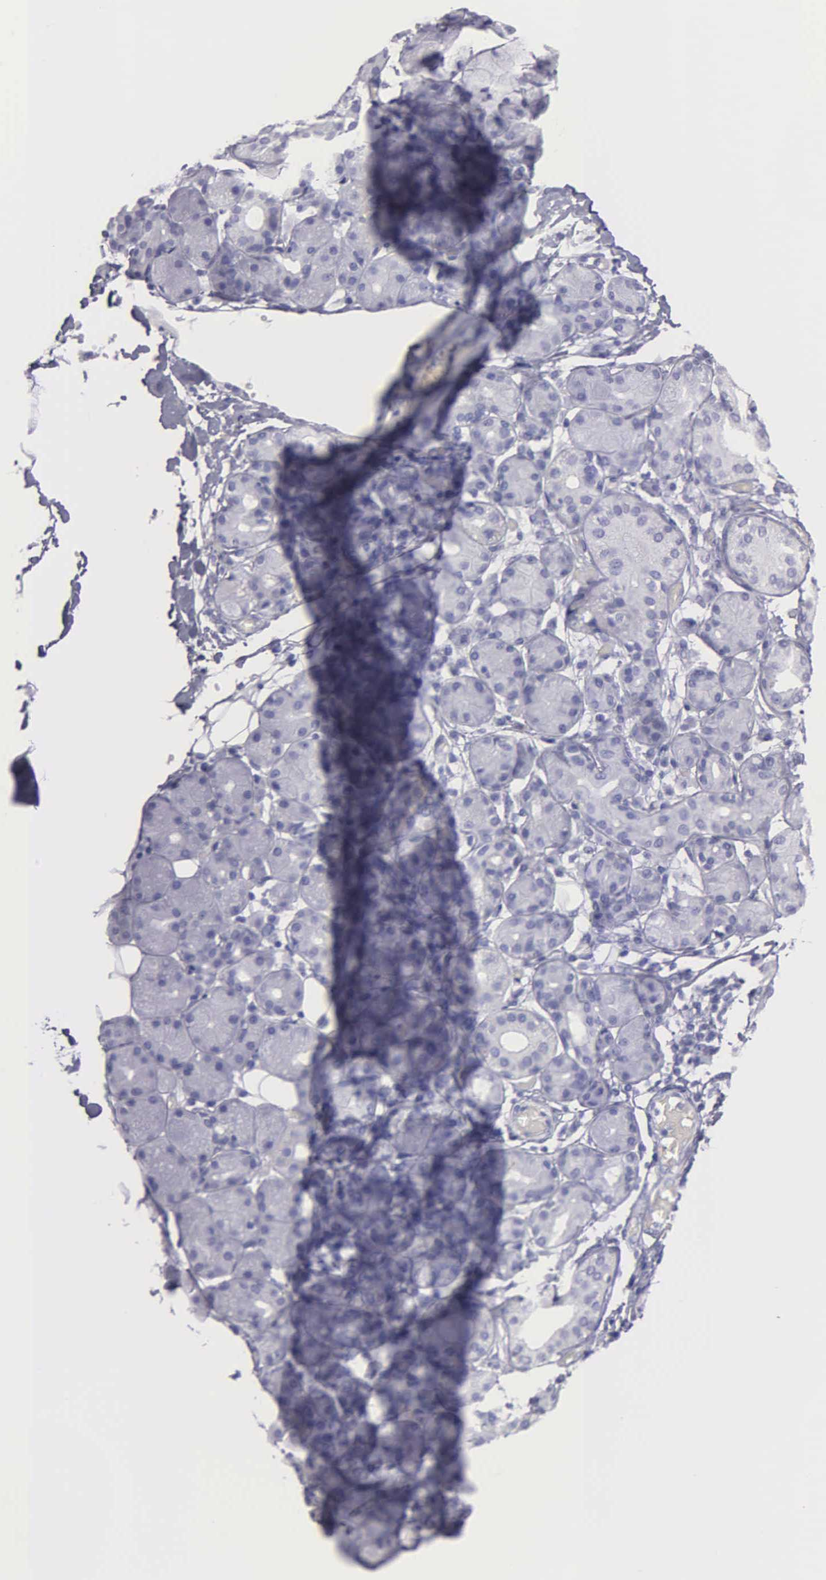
{"staining": {"intensity": "negative", "quantity": "none", "location": "none"}, "tissue": "salivary gland", "cell_type": "Glandular cells", "image_type": "normal", "snomed": [{"axis": "morphology", "description": "Normal tissue, NOS"}, {"axis": "topography", "description": "Salivary gland"}, {"axis": "topography", "description": "Peripheral nerve tissue"}], "caption": "IHC of normal human salivary gland exhibits no expression in glandular cells.", "gene": "FBLN5", "patient": {"sex": "male", "age": 62}}